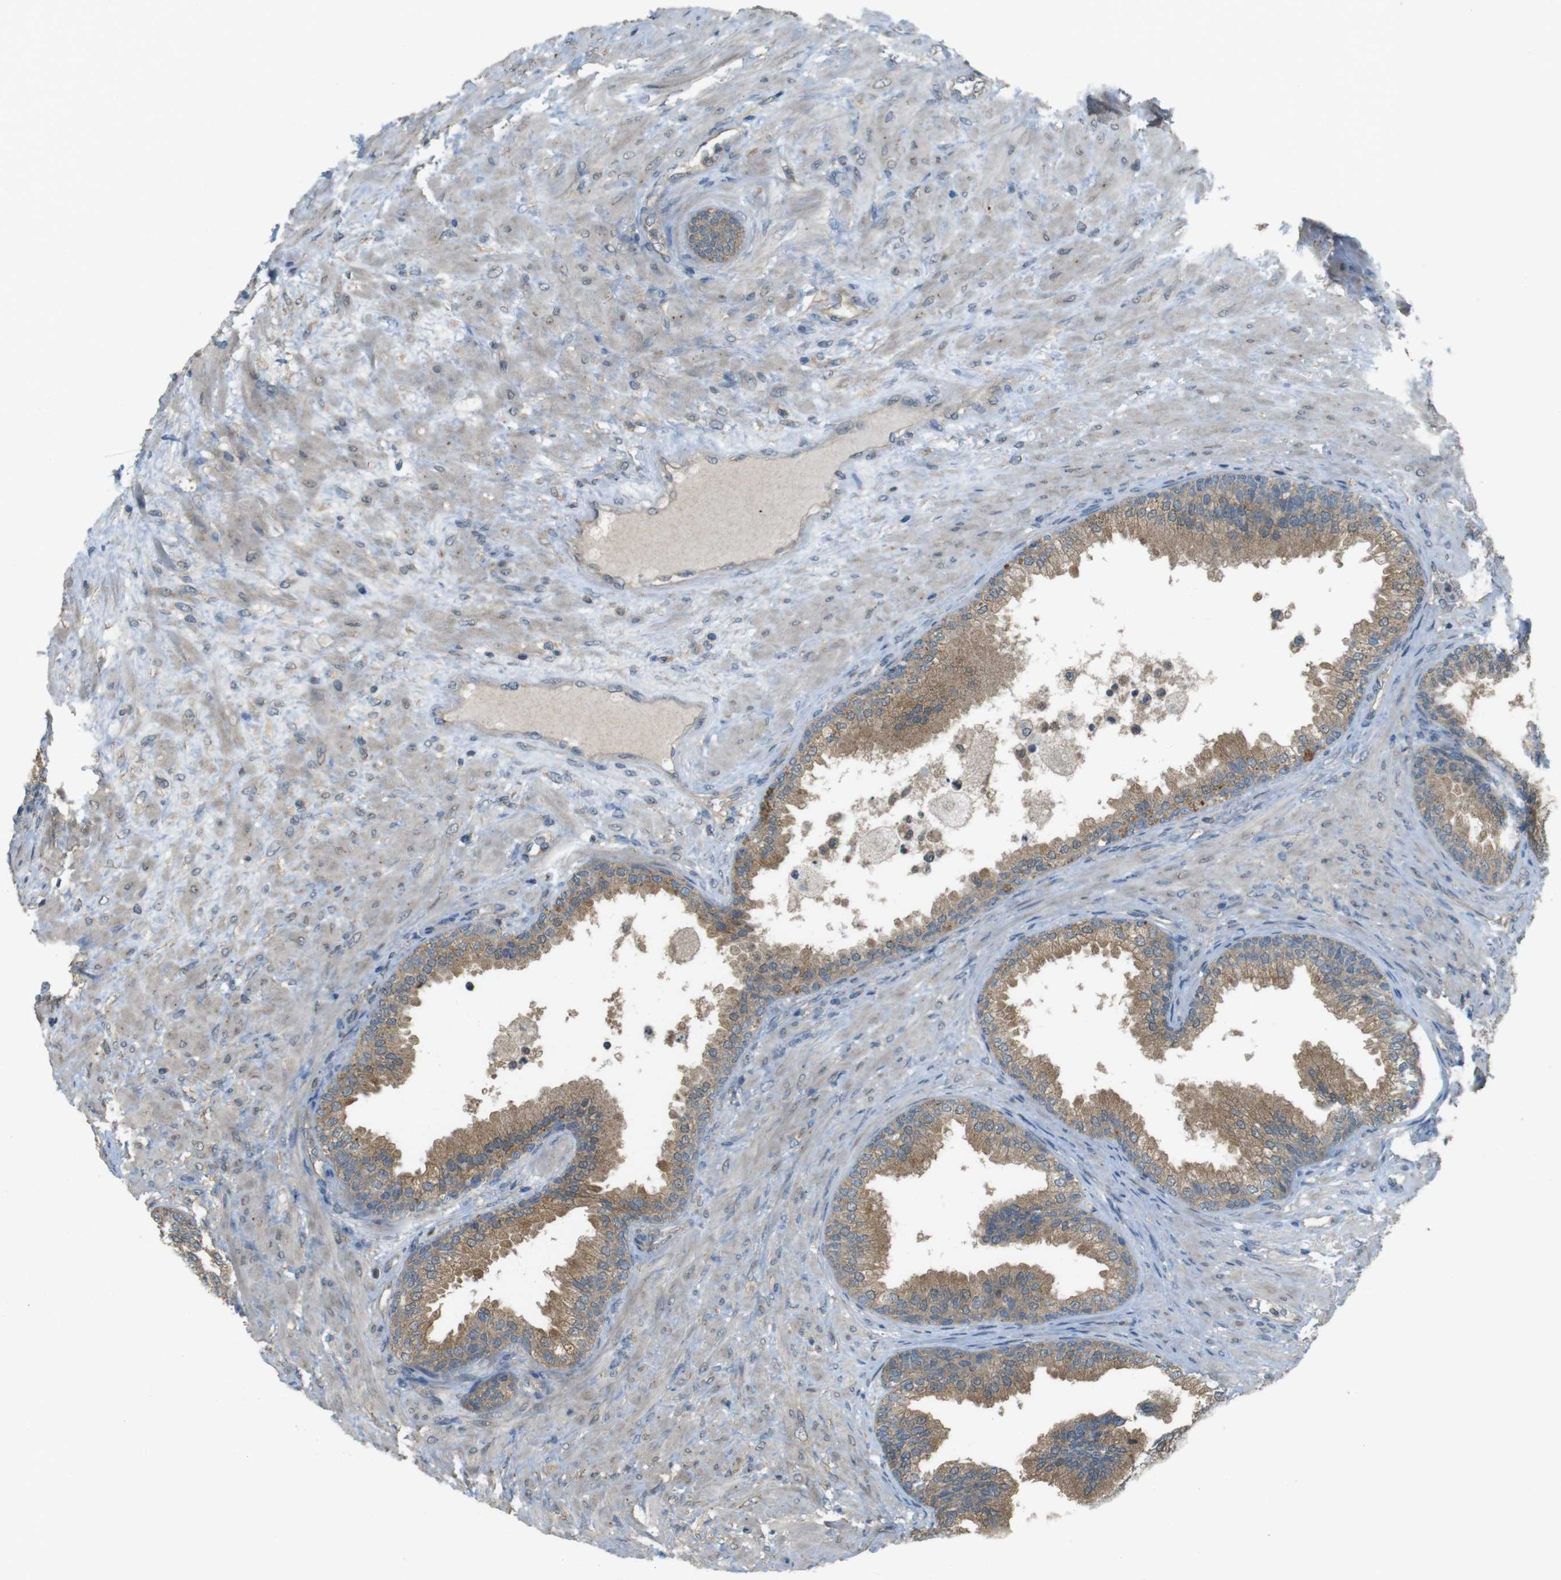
{"staining": {"intensity": "moderate", "quantity": ">75%", "location": "cytoplasmic/membranous"}, "tissue": "prostate", "cell_type": "Glandular cells", "image_type": "normal", "snomed": [{"axis": "morphology", "description": "Normal tissue, NOS"}, {"axis": "topography", "description": "Prostate"}], "caption": "Prostate stained for a protein exhibits moderate cytoplasmic/membranous positivity in glandular cells. (DAB IHC, brown staining for protein, blue staining for nuclei).", "gene": "ZDHHC20", "patient": {"sex": "male", "age": 76}}